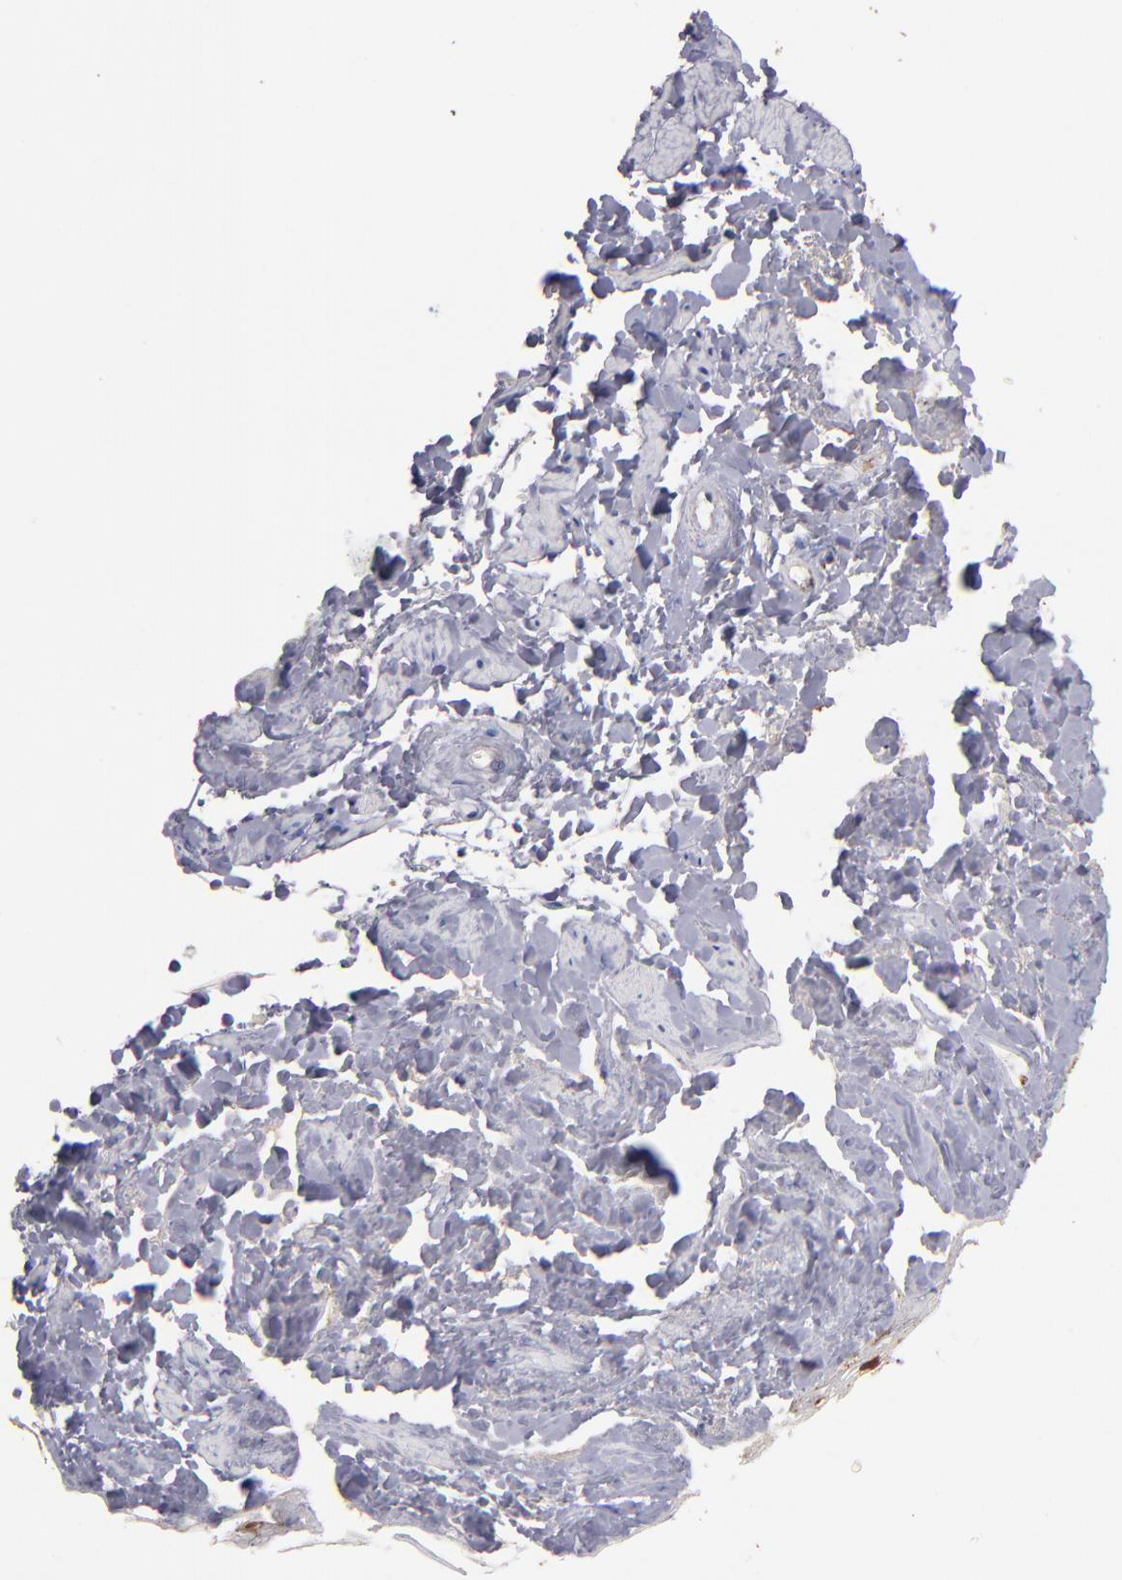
{"staining": {"intensity": "weak", "quantity": "<25%", "location": "cytoplasmic/membranous"}, "tissue": "vagina", "cell_type": "Squamous epithelial cells", "image_type": "normal", "snomed": [{"axis": "morphology", "description": "Normal tissue, NOS"}, {"axis": "topography", "description": "Vagina"}], "caption": "Immunohistochemistry histopathology image of normal vagina: vagina stained with DAB (3,3'-diaminobenzidine) displays no significant protein staining in squamous epithelial cells. (Stains: DAB (3,3'-diaminobenzidine) immunohistochemistry (IHC) with hematoxylin counter stain, Microscopy: brightfield microscopy at high magnification).", "gene": "TTLL12", "patient": {"sex": "female", "age": 55}}